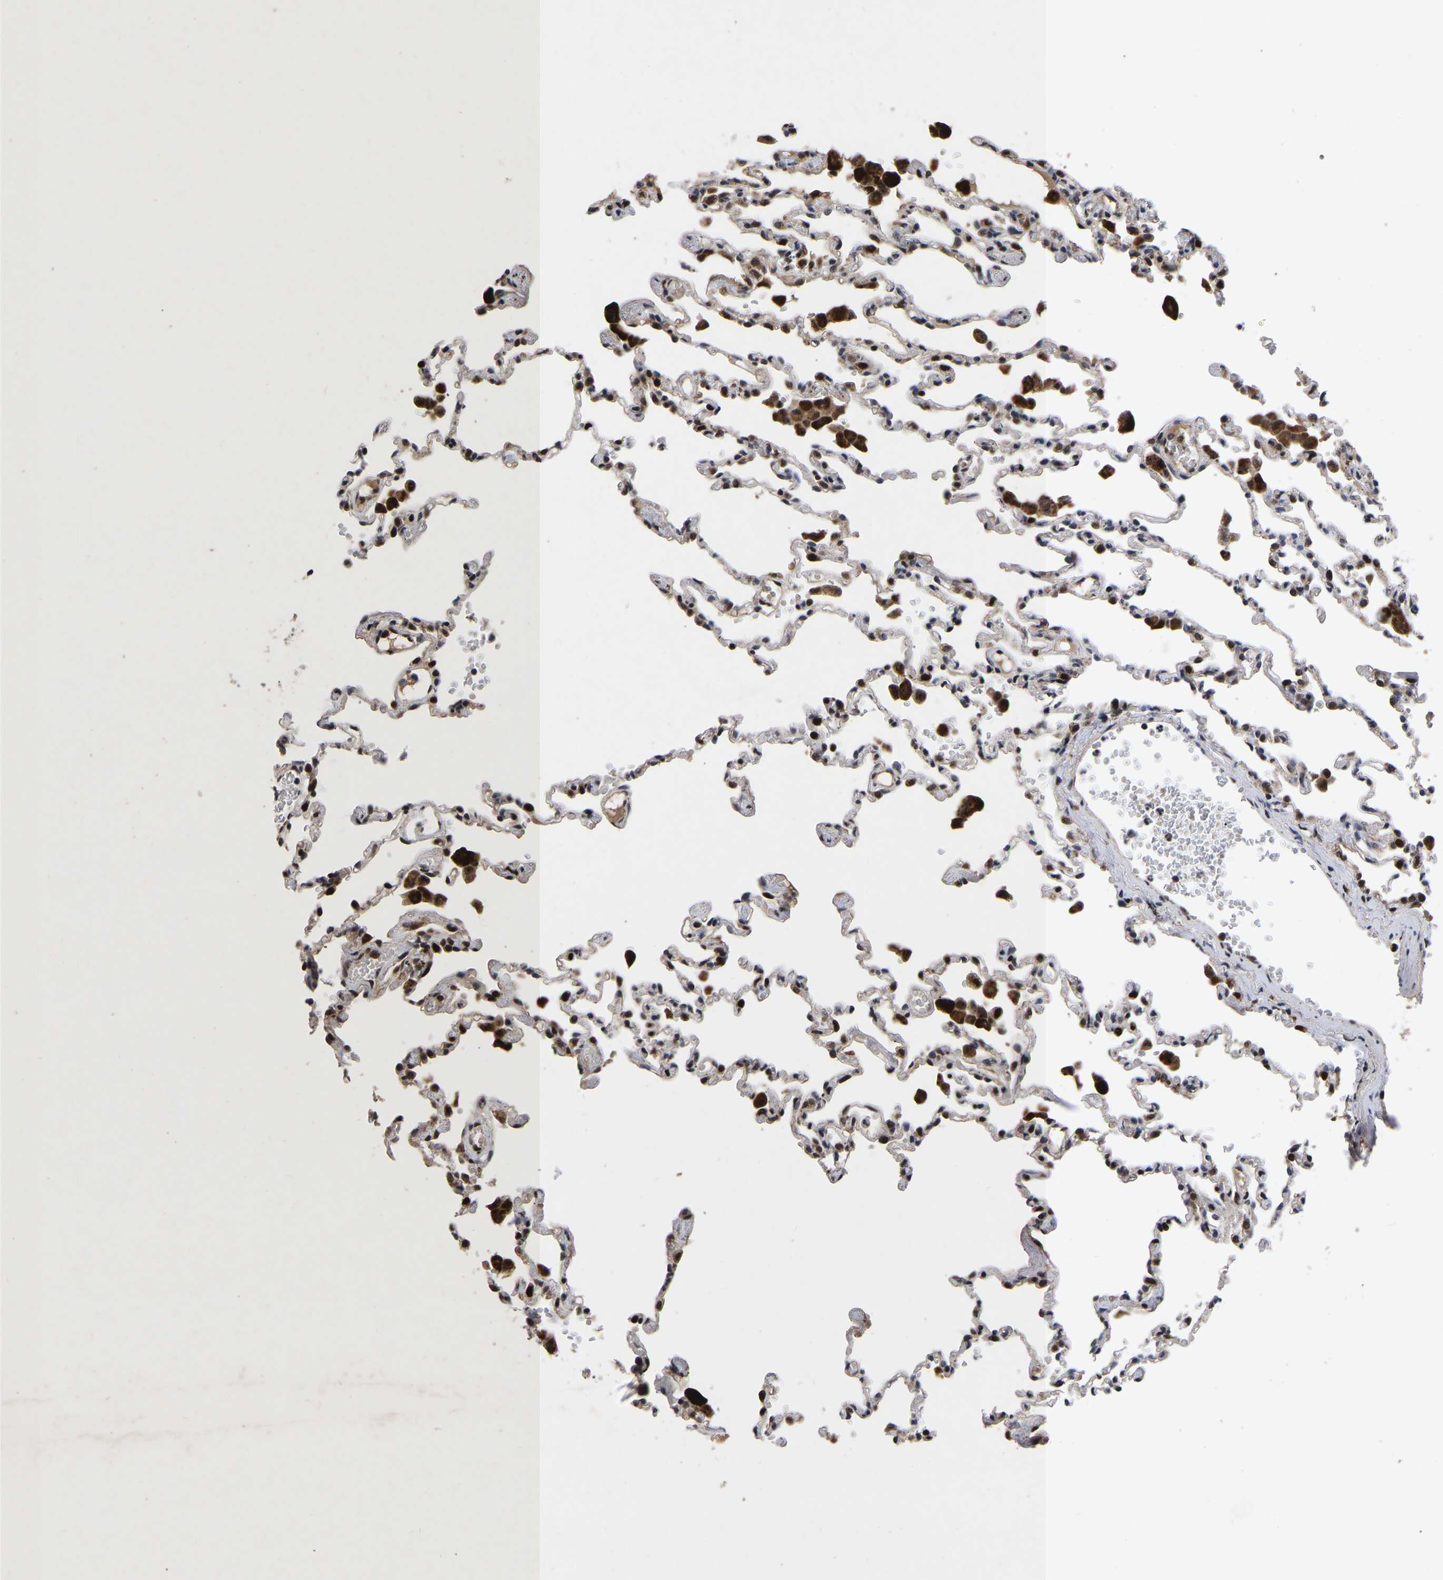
{"staining": {"intensity": "strong", "quantity": ">75%", "location": "nuclear"}, "tissue": "lung", "cell_type": "Alveolar cells", "image_type": "normal", "snomed": [{"axis": "morphology", "description": "Normal tissue, NOS"}, {"axis": "topography", "description": "Bronchus"}, {"axis": "topography", "description": "Lung"}], "caption": "A histopathology image of lung stained for a protein reveals strong nuclear brown staining in alveolar cells. The staining was performed using DAB (3,3'-diaminobenzidine) to visualize the protein expression in brown, while the nuclei were stained in blue with hematoxylin (Magnification: 20x).", "gene": "JUNB", "patient": {"sex": "female", "age": 49}}